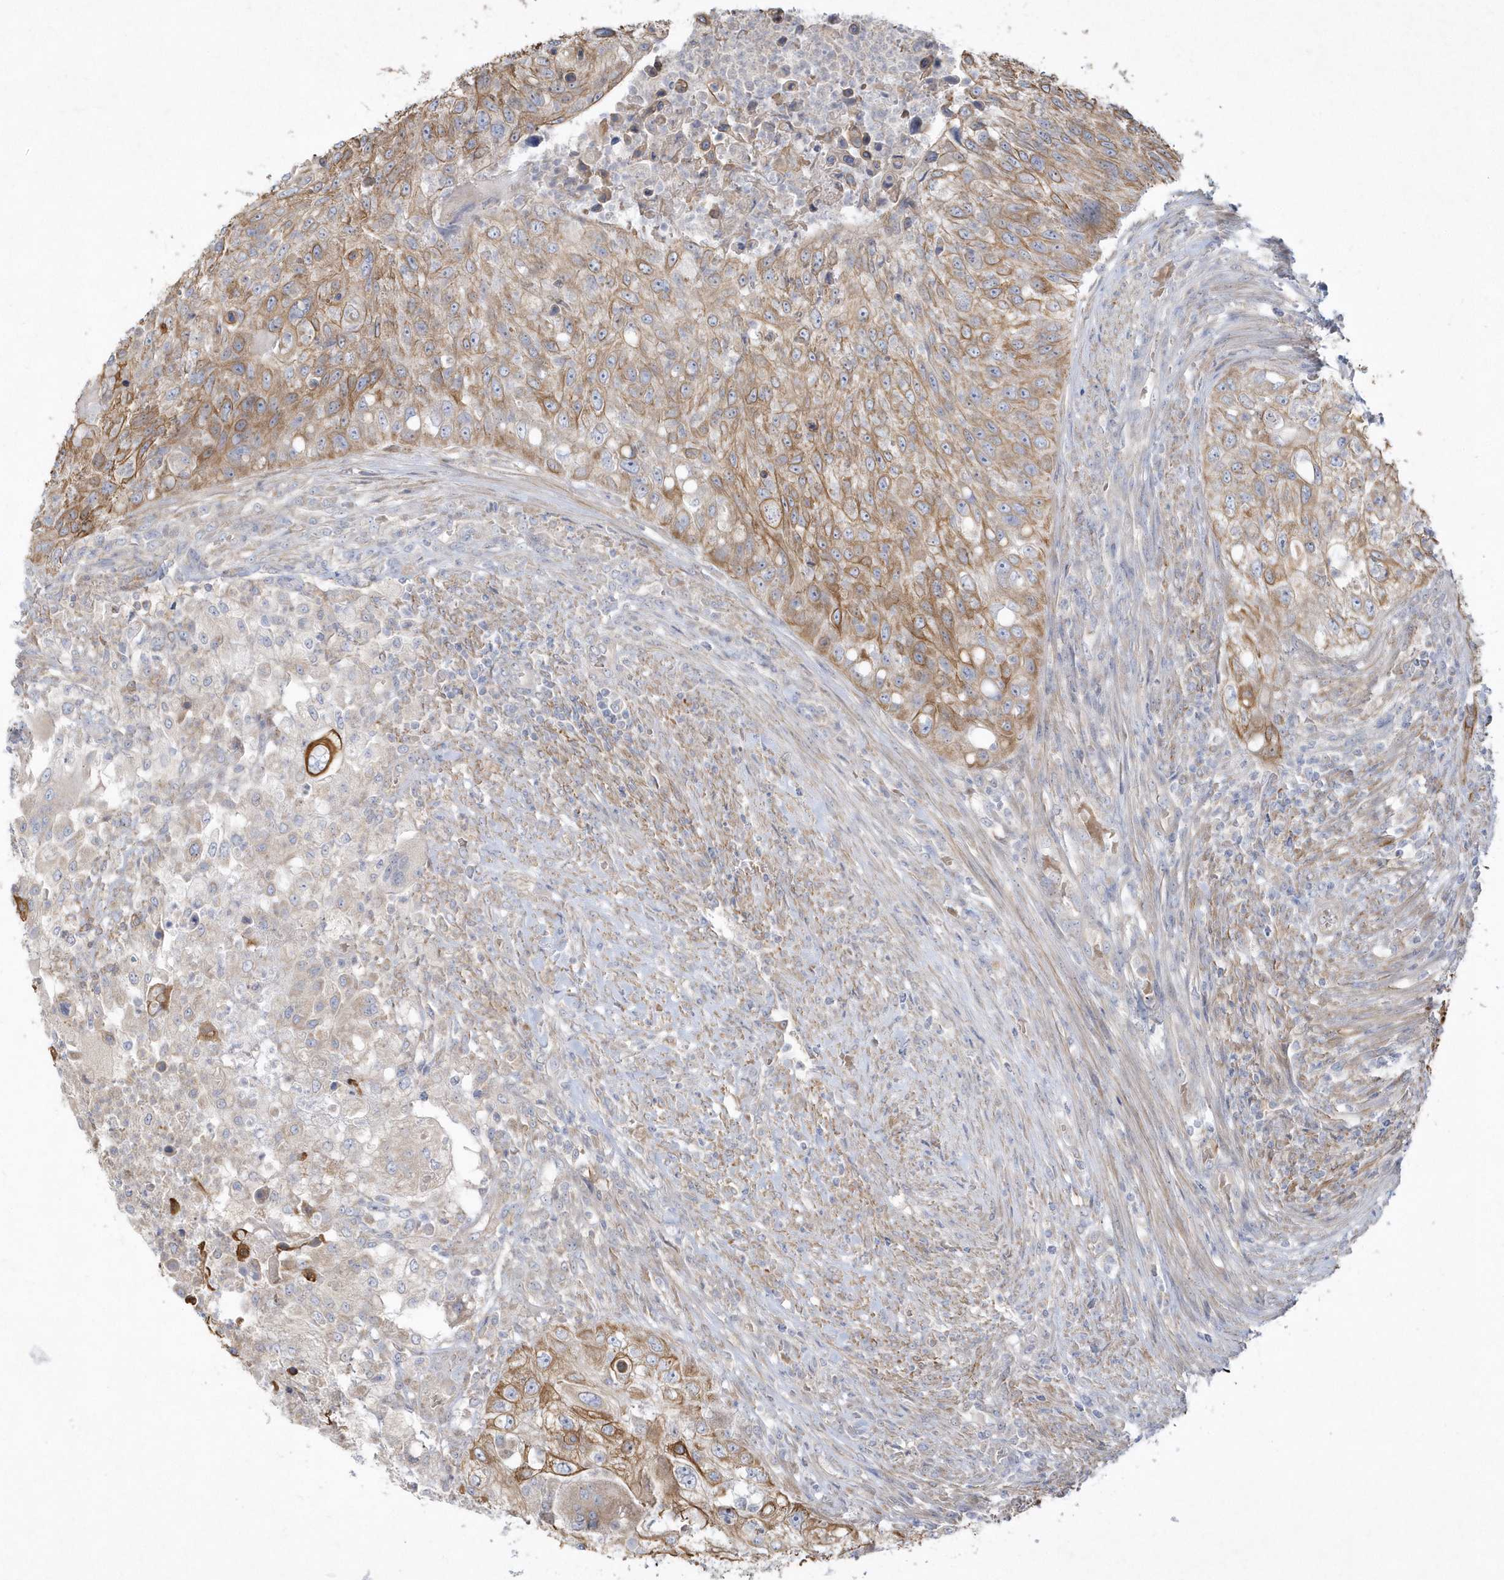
{"staining": {"intensity": "moderate", "quantity": ">75%", "location": "cytoplasmic/membranous"}, "tissue": "urothelial cancer", "cell_type": "Tumor cells", "image_type": "cancer", "snomed": [{"axis": "morphology", "description": "Urothelial carcinoma, High grade"}, {"axis": "topography", "description": "Urinary bladder"}], "caption": "A micrograph showing moderate cytoplasmic/membranous staining in about >75% of tumor cells in urothelial carcinoma (high-grade), as visualized by brown immunohistochemical staining.", "gene": "LARS1", "patient": {"sex": "female", "age": 60}}